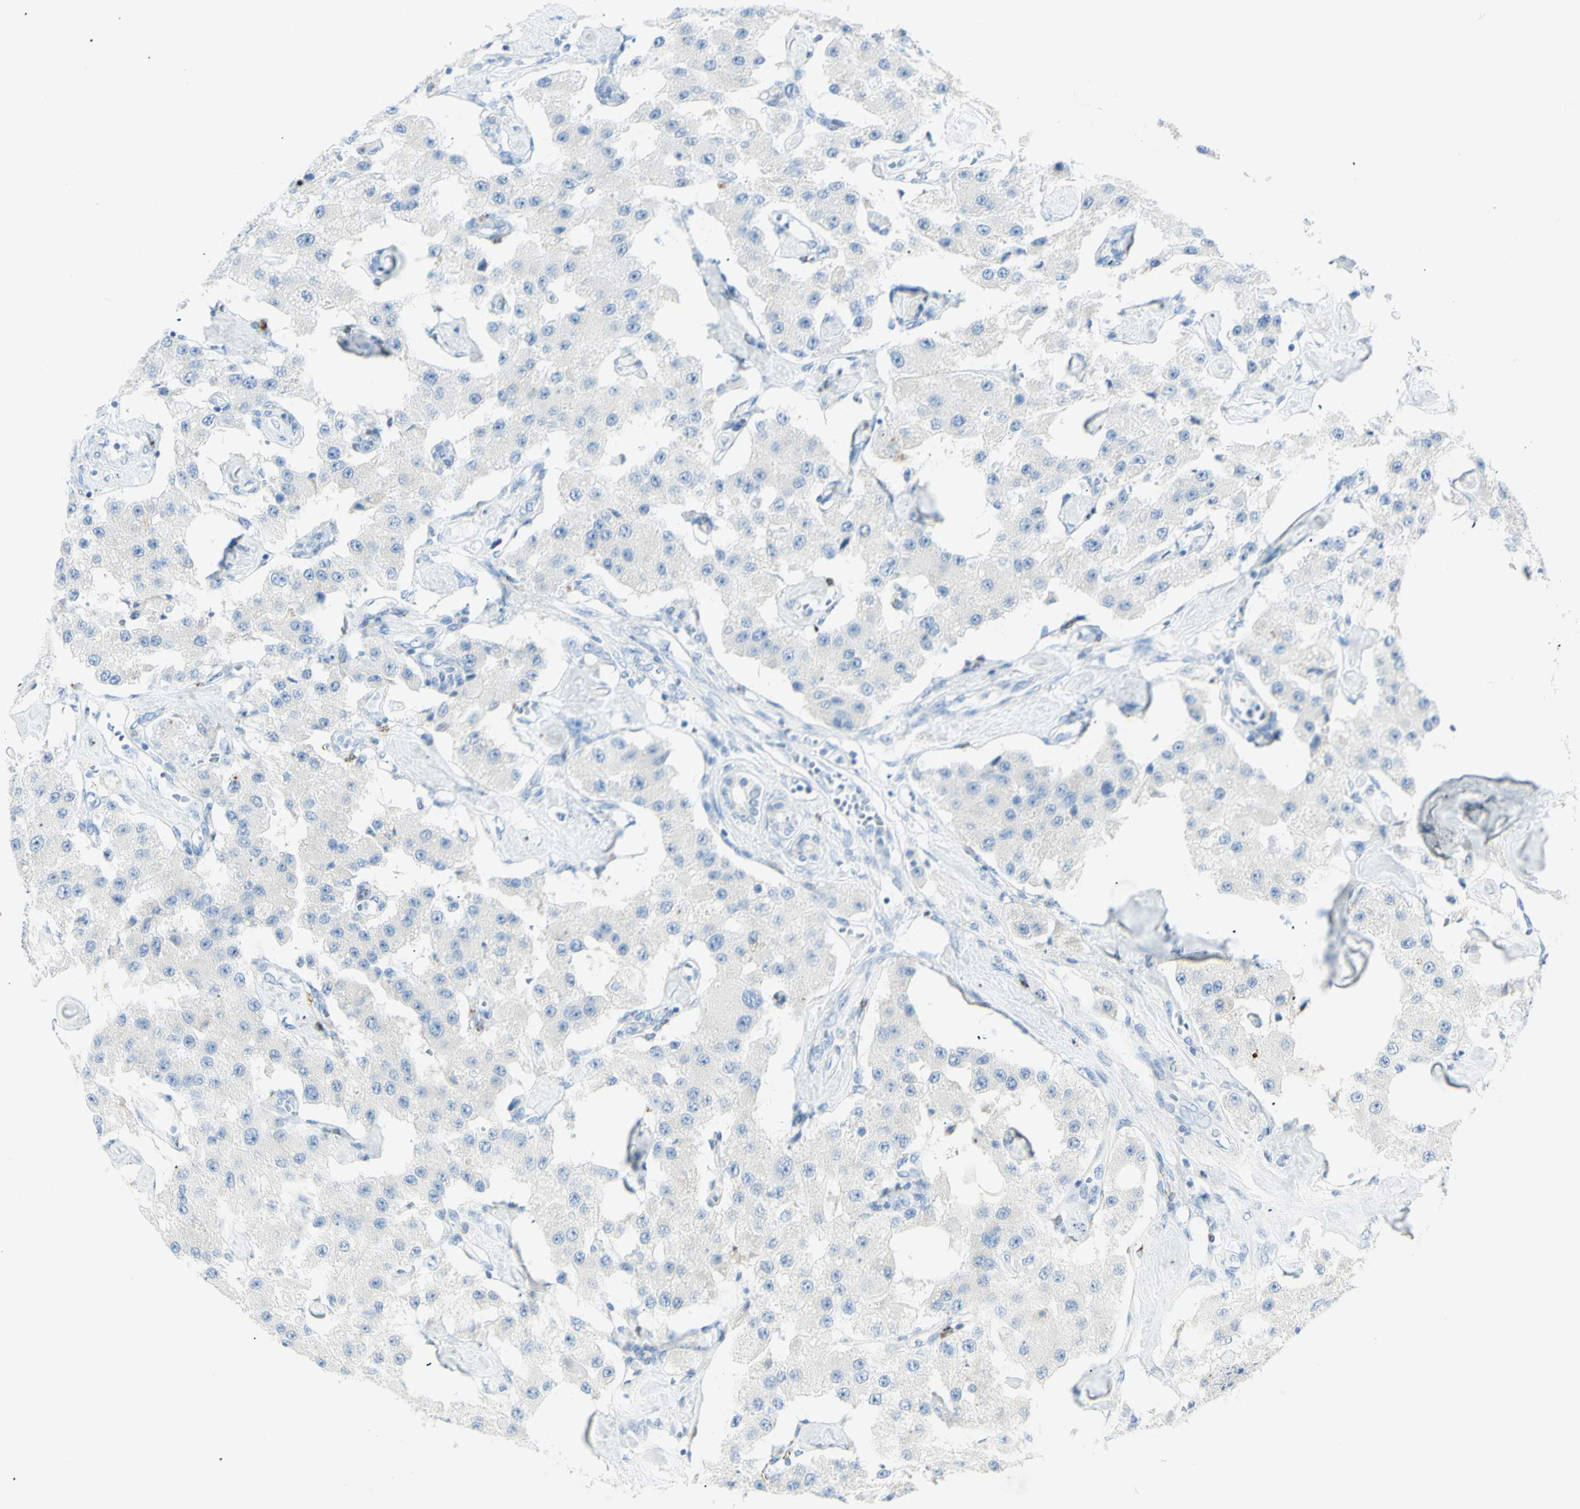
{"staining": {"intensity": "negative", "quantity": "none", "location": "none"}, "tissue": "carcinoid", "cell_type": "Tumor cells", "image_type": "cancer", "snomed": [{"axis": "morphology", "description": "Carcinoid, malignant, NOS"}, {"axis": "topography", "description": "Pancreas"}], "caption": "Immunohistochemical staining of carcinoid reveals no significant staining in tumor cells.", "gene": "LETM1", "patient": {"sex": "male", "age": 41}}